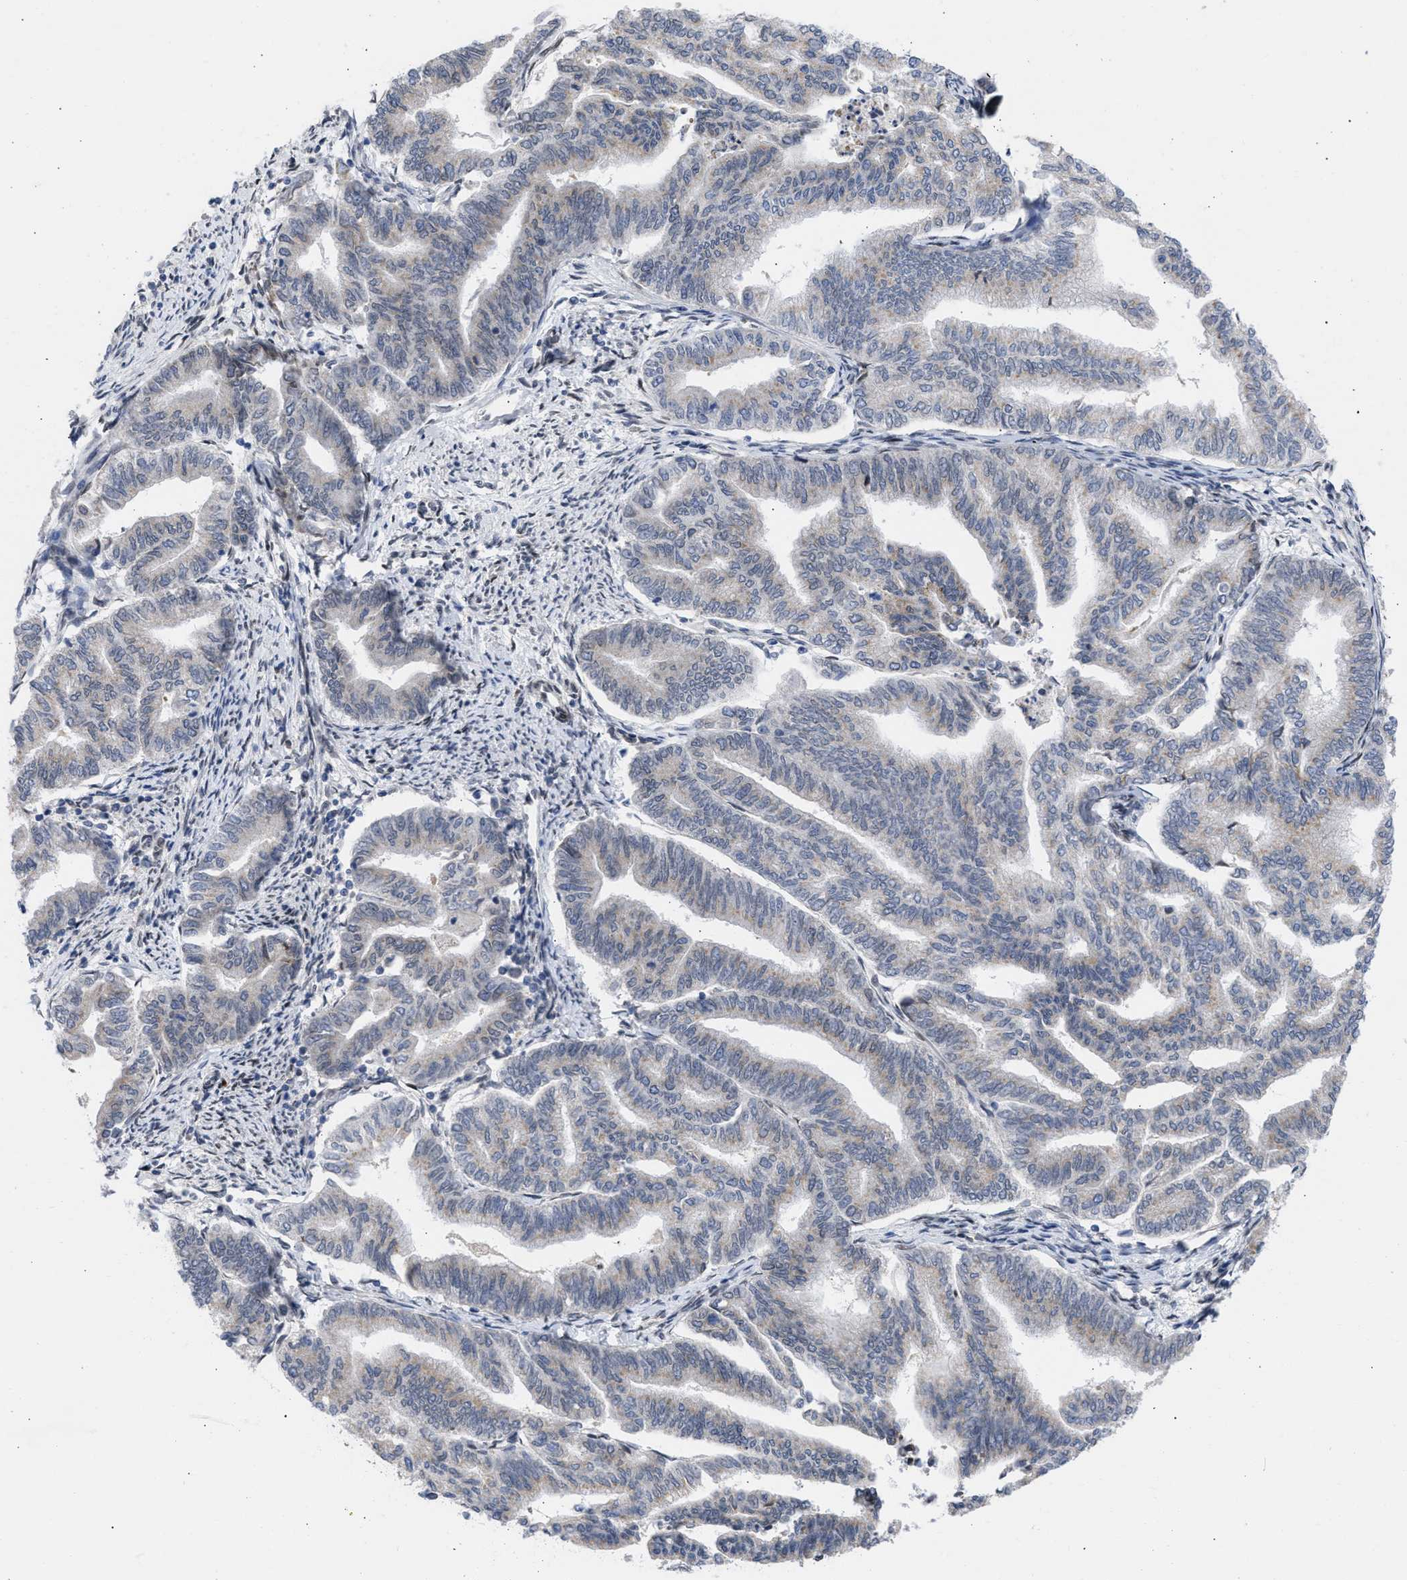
{"staining": {"intensity": "weak", "quantity": "<25%", "location": "cytoplasmic/membranous"}, "tissue": "endometrial cancer", "cell_type": "Tumor cells", "image_type": "cancer", "snomed": [{"axis": "morphology", "description": "Adenocarcinoma, NOS"}, {"axis": "topography", "description": "Endometrium"}], "caption": "The IHC histopathology image has no significant expression in tumor cells of endometrial cancer (adenocarcinoma) tissue. The staining is performed using DAB brown chromogen with nuclei counter-stained in using hematoxylin.", "gene": "NUP35", "patient": {"sex": "female", "age": 79}}